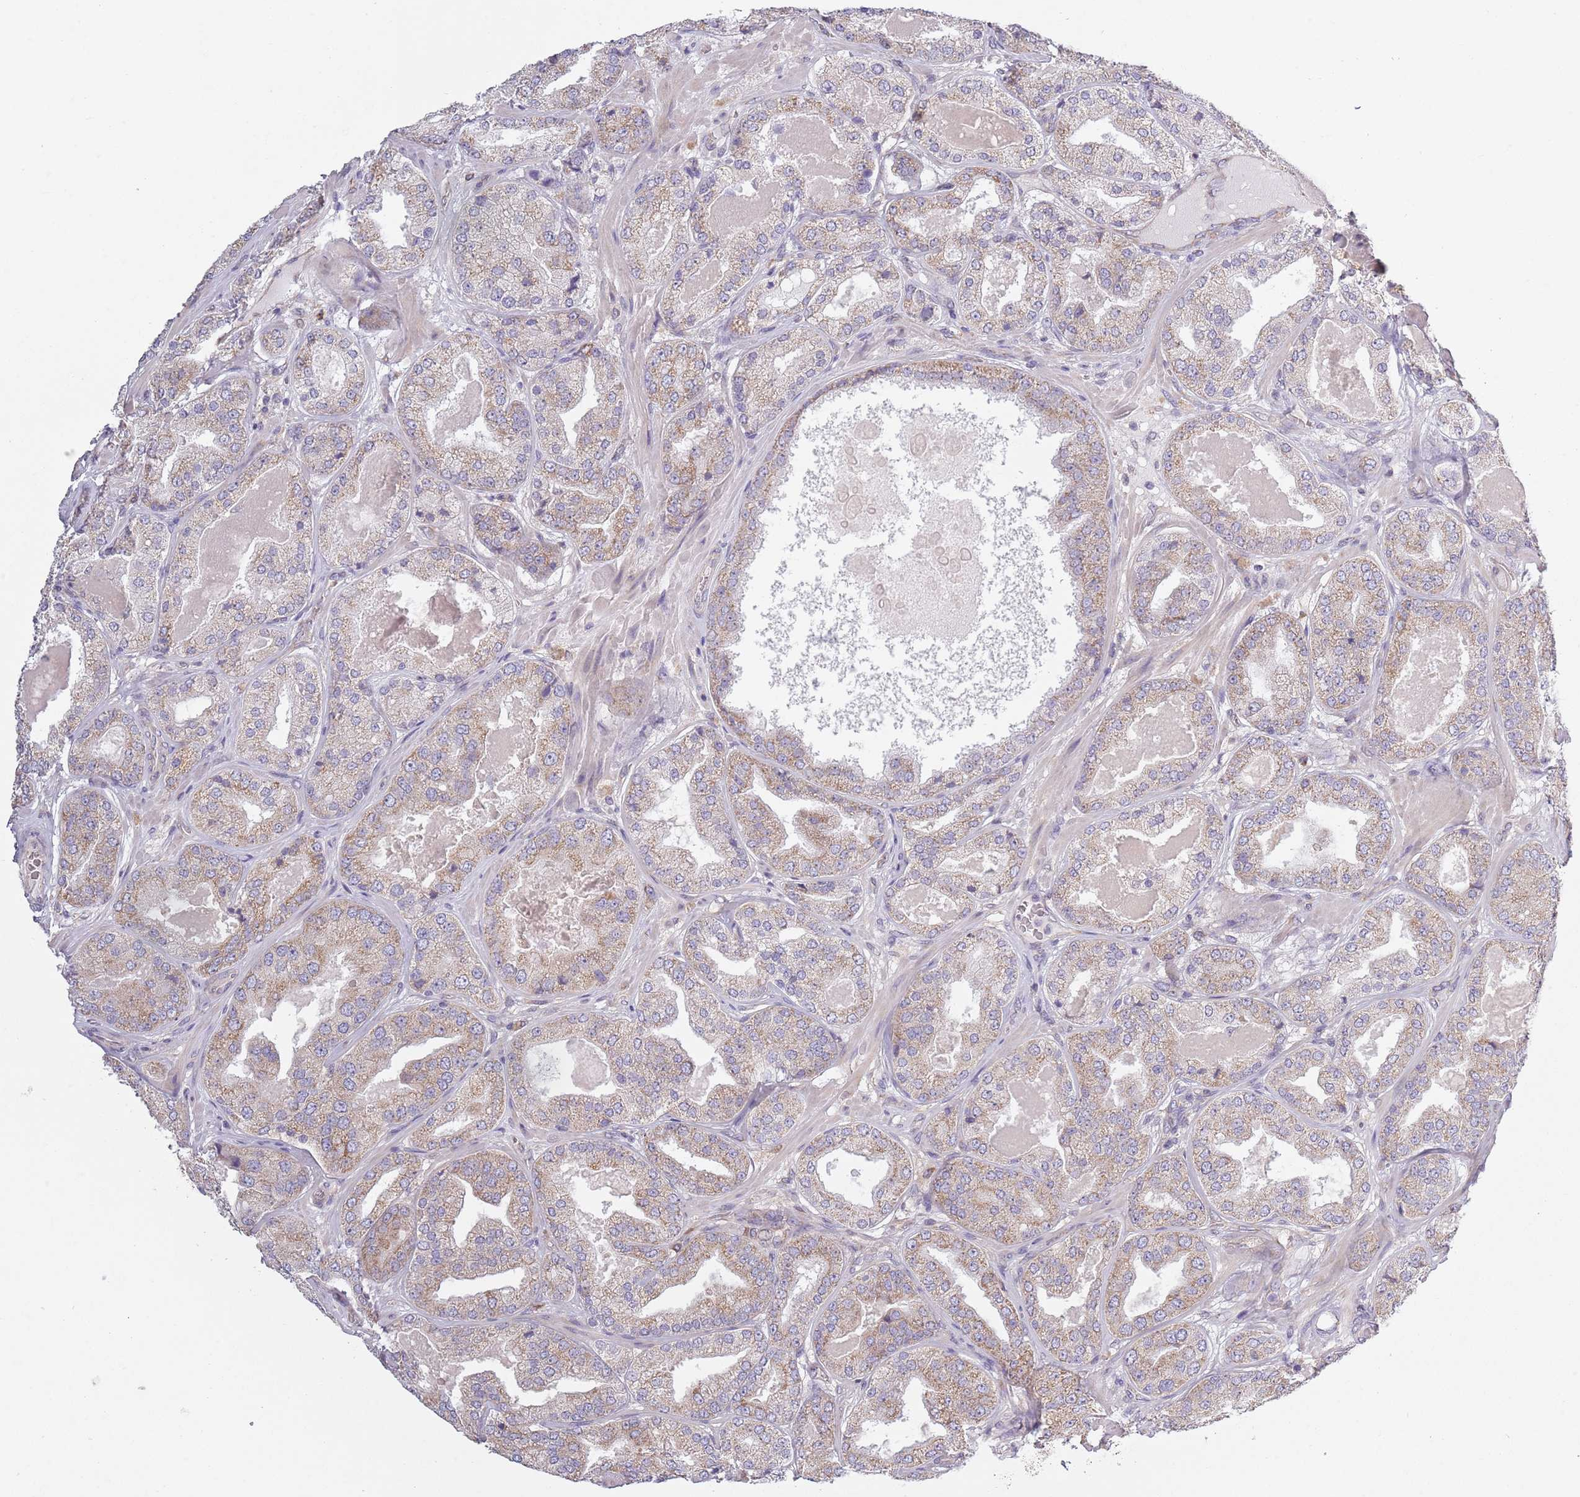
{"staining": {"intensity": "weak", "quantity": ">75%", "location": "cytoplasmic/membranous"}, "tissue": "prostate cancer", "cell_type": "Tumor cells", "image_type": "cancer", "snomed": [{"axis": "morphology", "description": "Adenocarcinoma, High grade"}, {"axis": "topography", "description": "Prostate"}], "caption": "Immunohistochemical staining of human prostate cancer (adenocarcinoma (high-grade)) reveals weak cytoplasmic/membranous protein staining in approximately >75% of tumor cells.", "gene": "COQ5", "patient": {"sex": "male", "age": 63}}